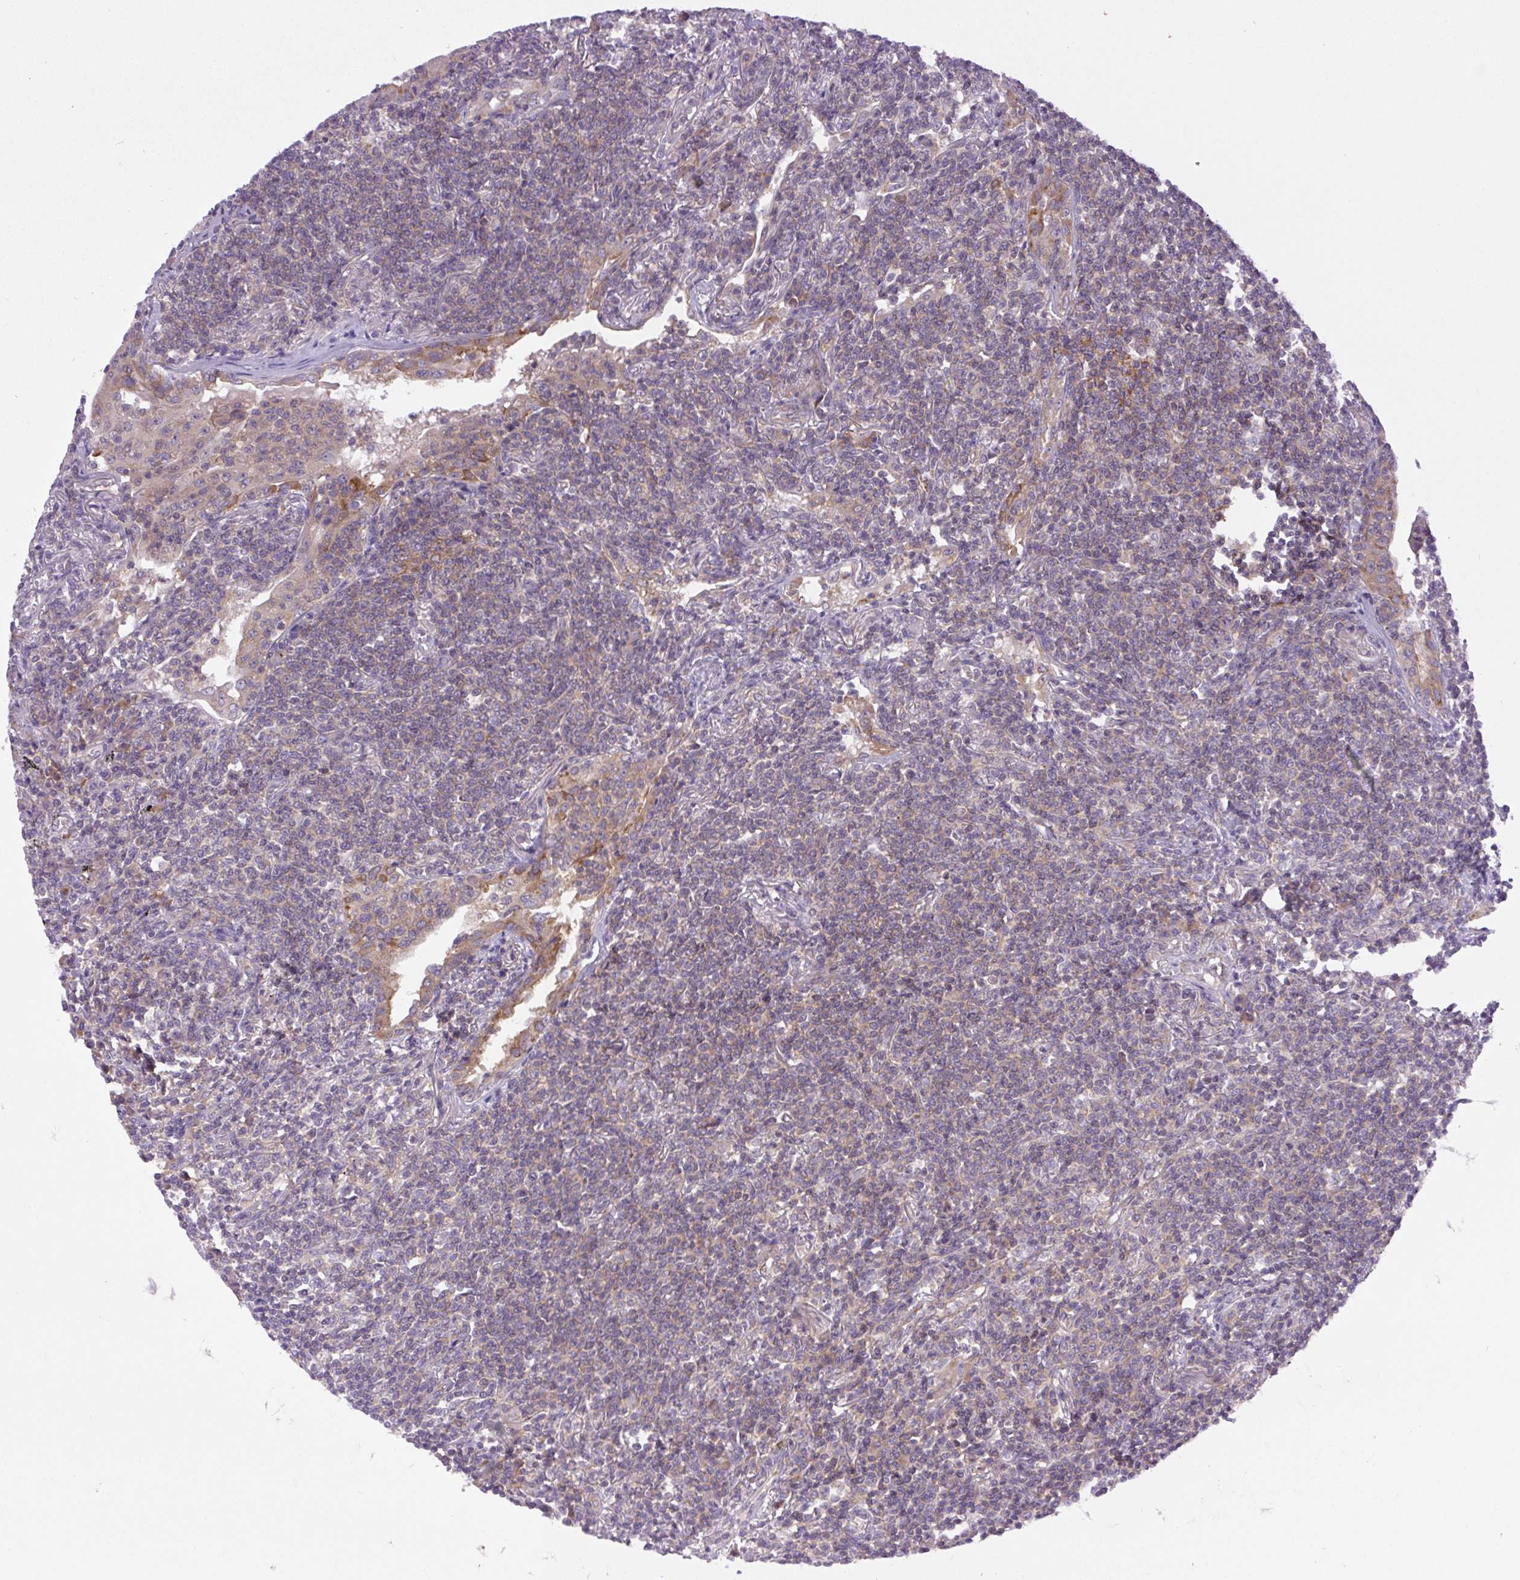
{"staining": {"intensity": "negative", "quantity": "none", "location": "none"}, "tissue": "lymphoma", "cell_type": "Tumor cells", "image_type": "cancer", "snomed": [{"axis": "morphology", "description": "Malignant lymphoma, non-Hodgkin's type, Low grade"}, {"axis": "topography", "description": "Lung"}], "caption": "IHC image of lymphoma stained for a protein (brown), which displays no positivity in tumor cells. (DAB (3,3'-diaminobenzidine) immunohistochemistry visualized using brightfield microscopy, high magnification).", "gene": "MINK1", "patient": {"sex": "female", "age": 71}}